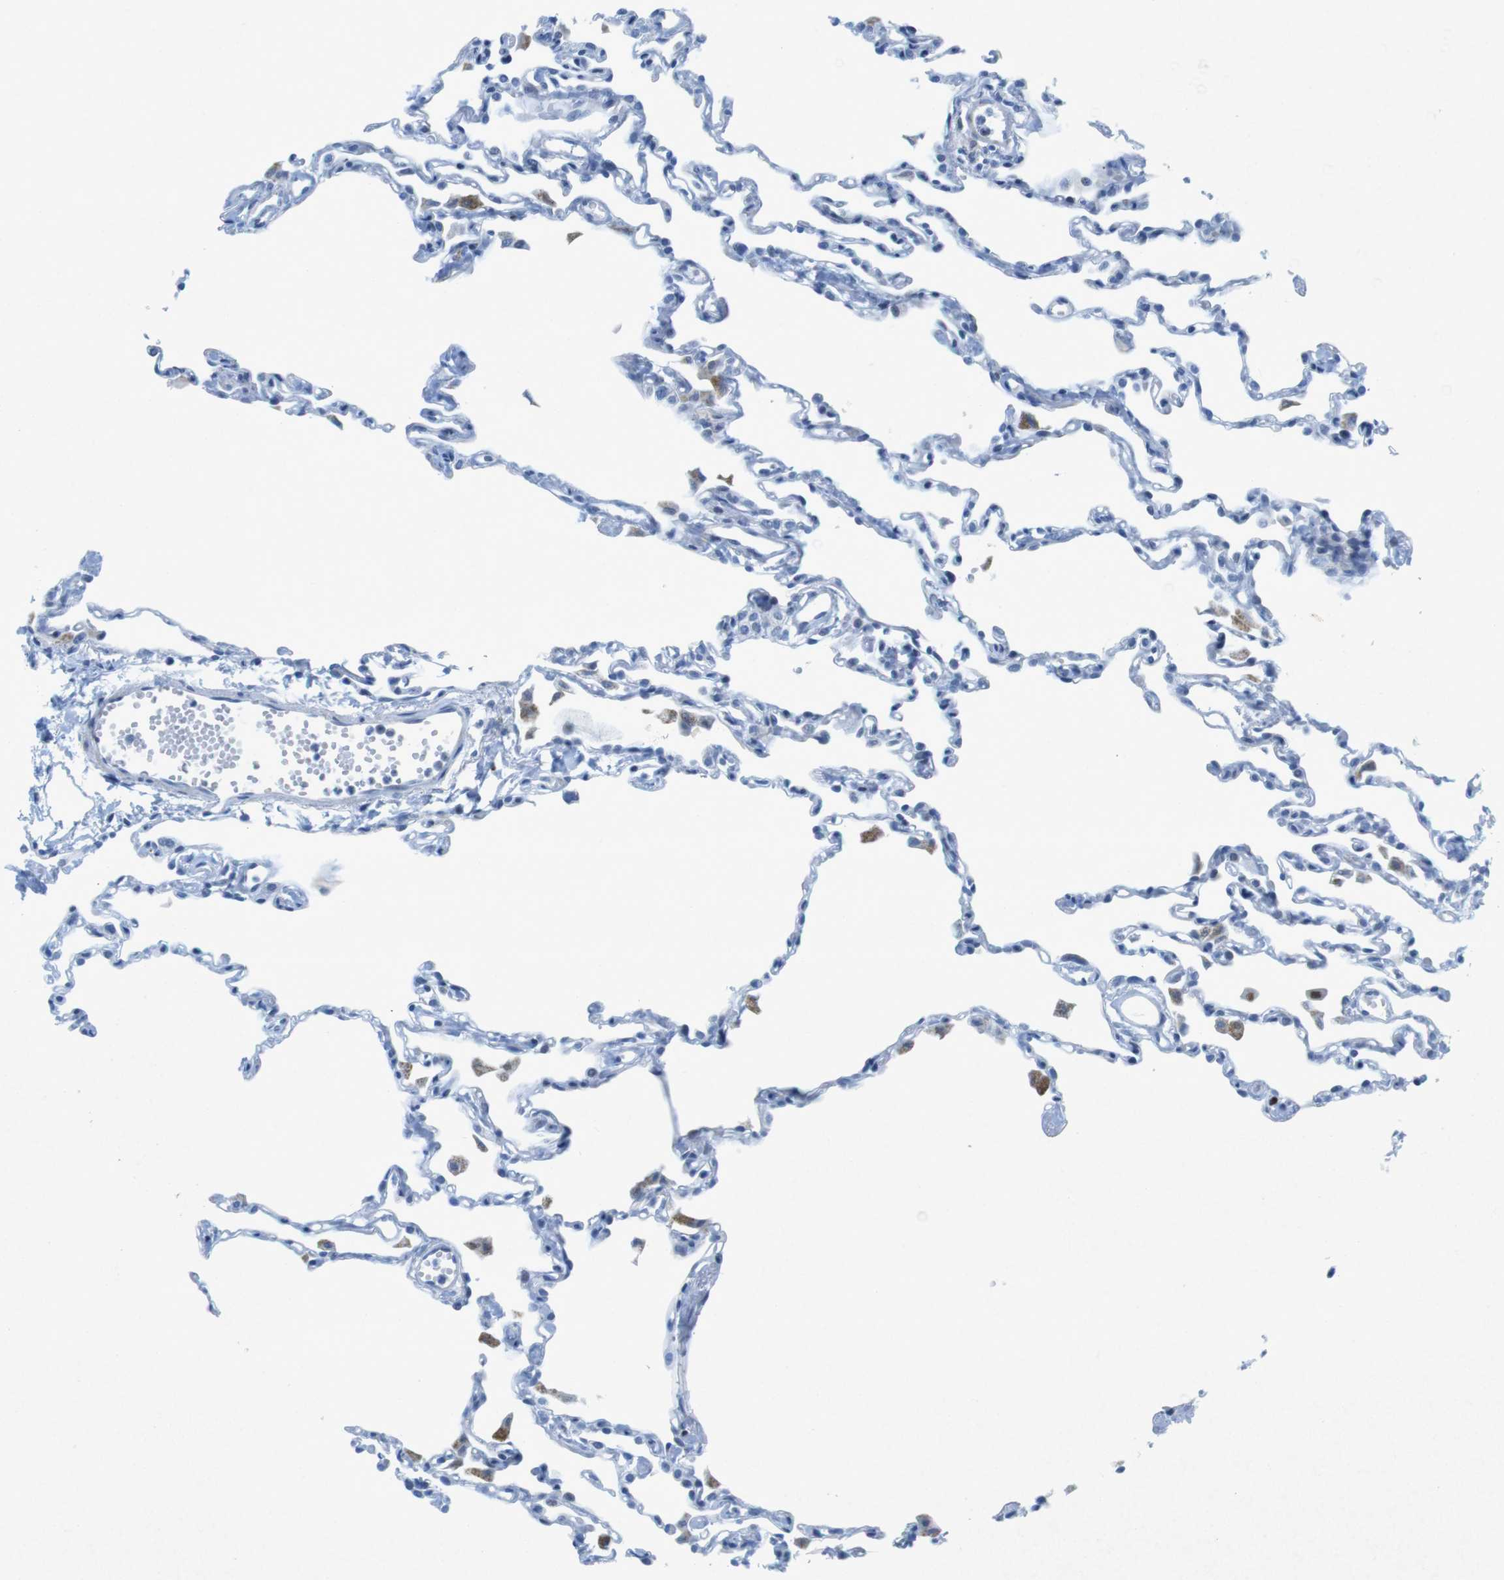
{"staining": {"intensity": "negative", "quantity": "none", "location": "none"}, "tissue": "lung", "cell_type": "Alveolar cells", "image_type": "normal", "snomed": [{"axis": "morphology", "description": "Normal tissue, NOS"}, {"axis": "topography", "description": "Lung"}], "caption": "Immunohistochemical staining of unremarkable human lung demonstrates no significant expression in alveolar cells.", "gene": "CHAF1A", "patient": {"sex": "female", "age": 49}}